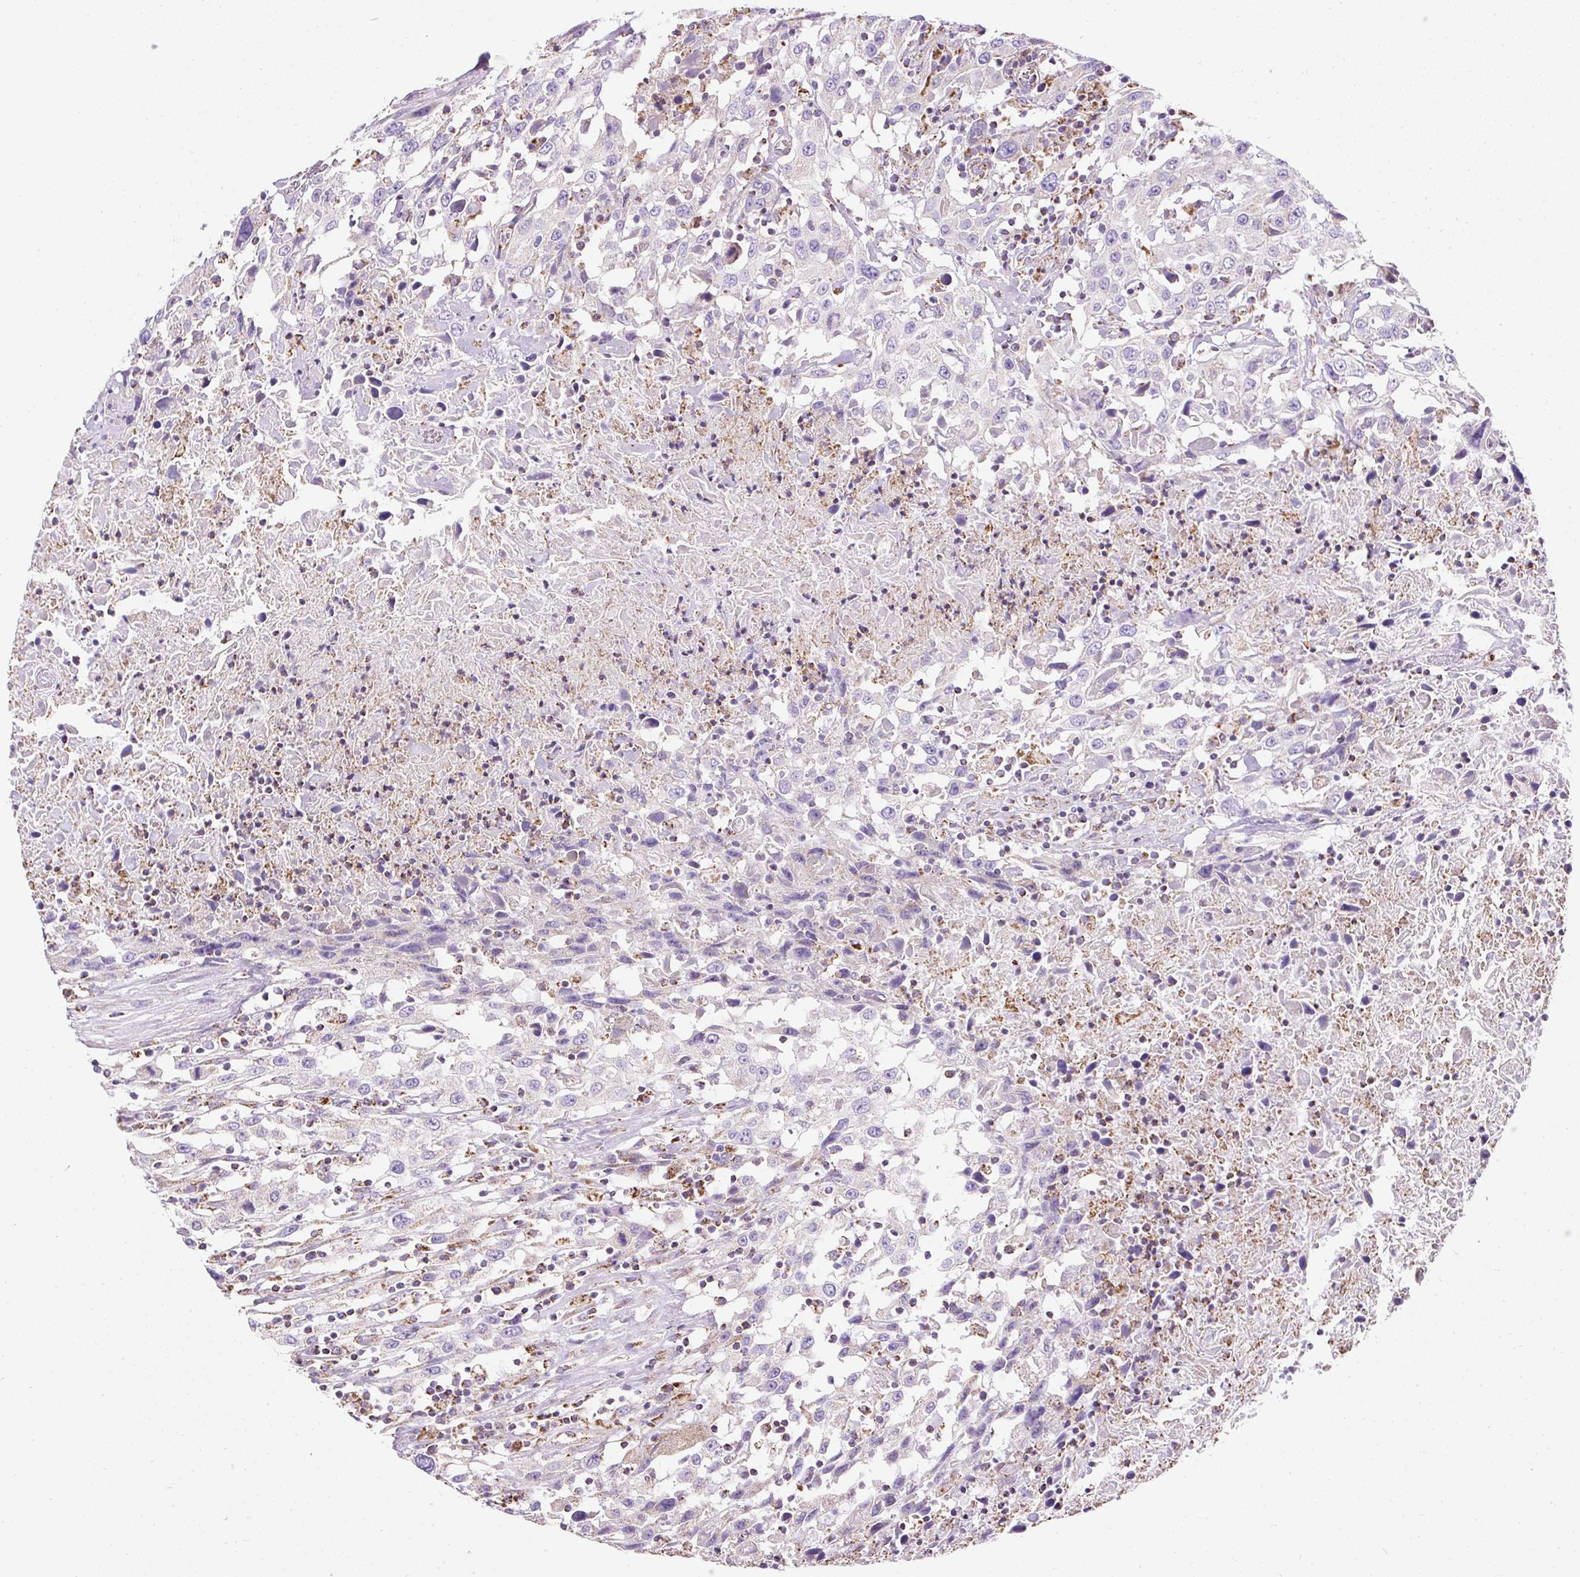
{"staining": {"intensity": "negative", "quantity": "none", "location": "none"}, "tissue": "urothelial cancer", "cell_type": "Tumor cells", "image_type": "cancer", "snomed": [{"axis": "morphology", "description": "Urothelial carcinoma, High grade"}, {"axis": "topography", "description": "Urinary bladder"}], "caption": "Immunohistochemistry micrograph of urothelial cancer stained for a protein (brown), which exhibits no positivity in tumor cells.", "gene": "DAAM2", "patient": {"sex": "male", "age": 61}}